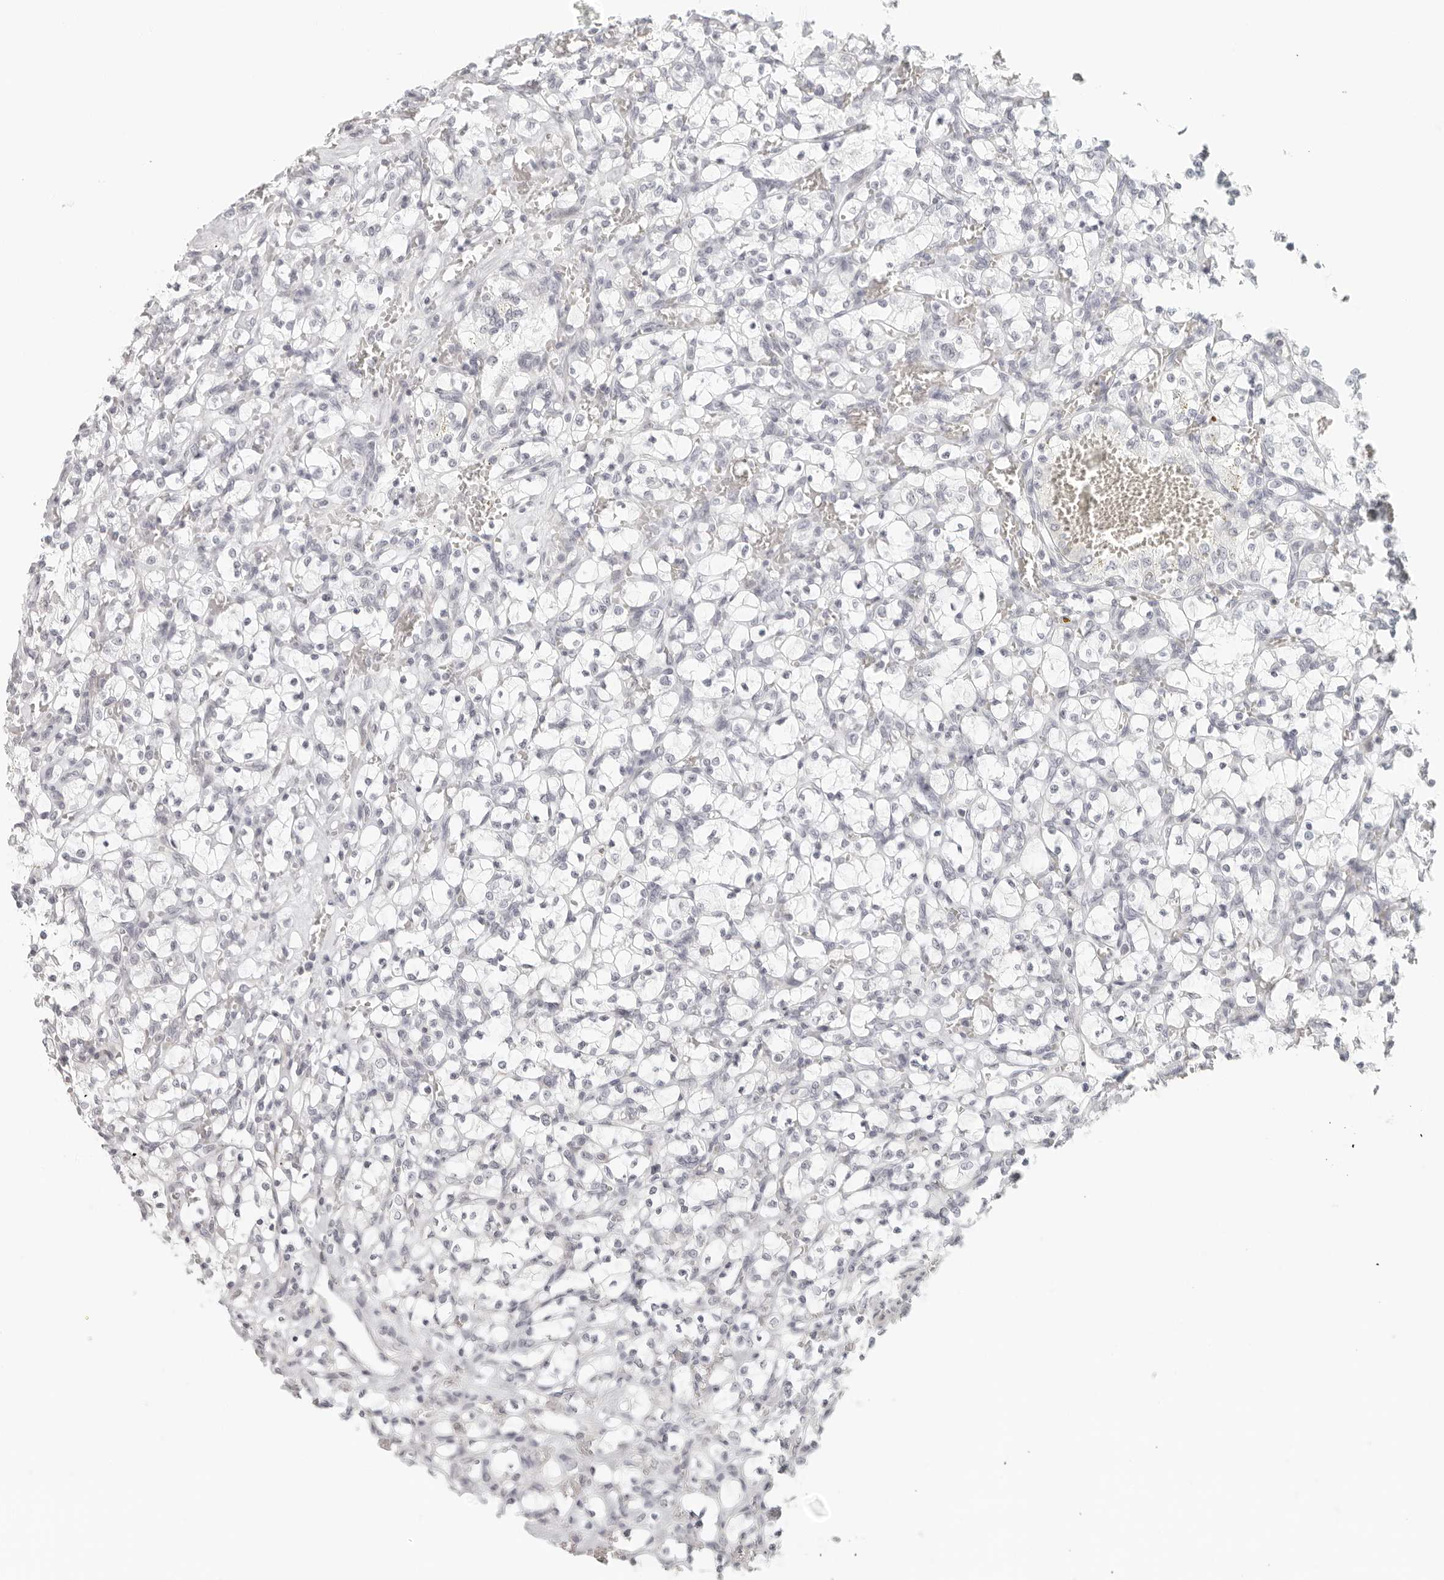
{"staining": {"intensity": "negative", "quantity": "none", "location": "none"}, "tissue": "renal cancer", "cell_type": "Tumor cells", "image_type": "cancer", "snomed": [{"axis": "morphology", "description": "Adenocarcinoma, NOS"}, {"axis": "topography", "description": "Kidney"}], "caption": "Tumor cells are negative for protein expression in human renal adenocarcinoma.", "gene": "RPS6KC1", "patient": {"sex": "female", "age": 69}}